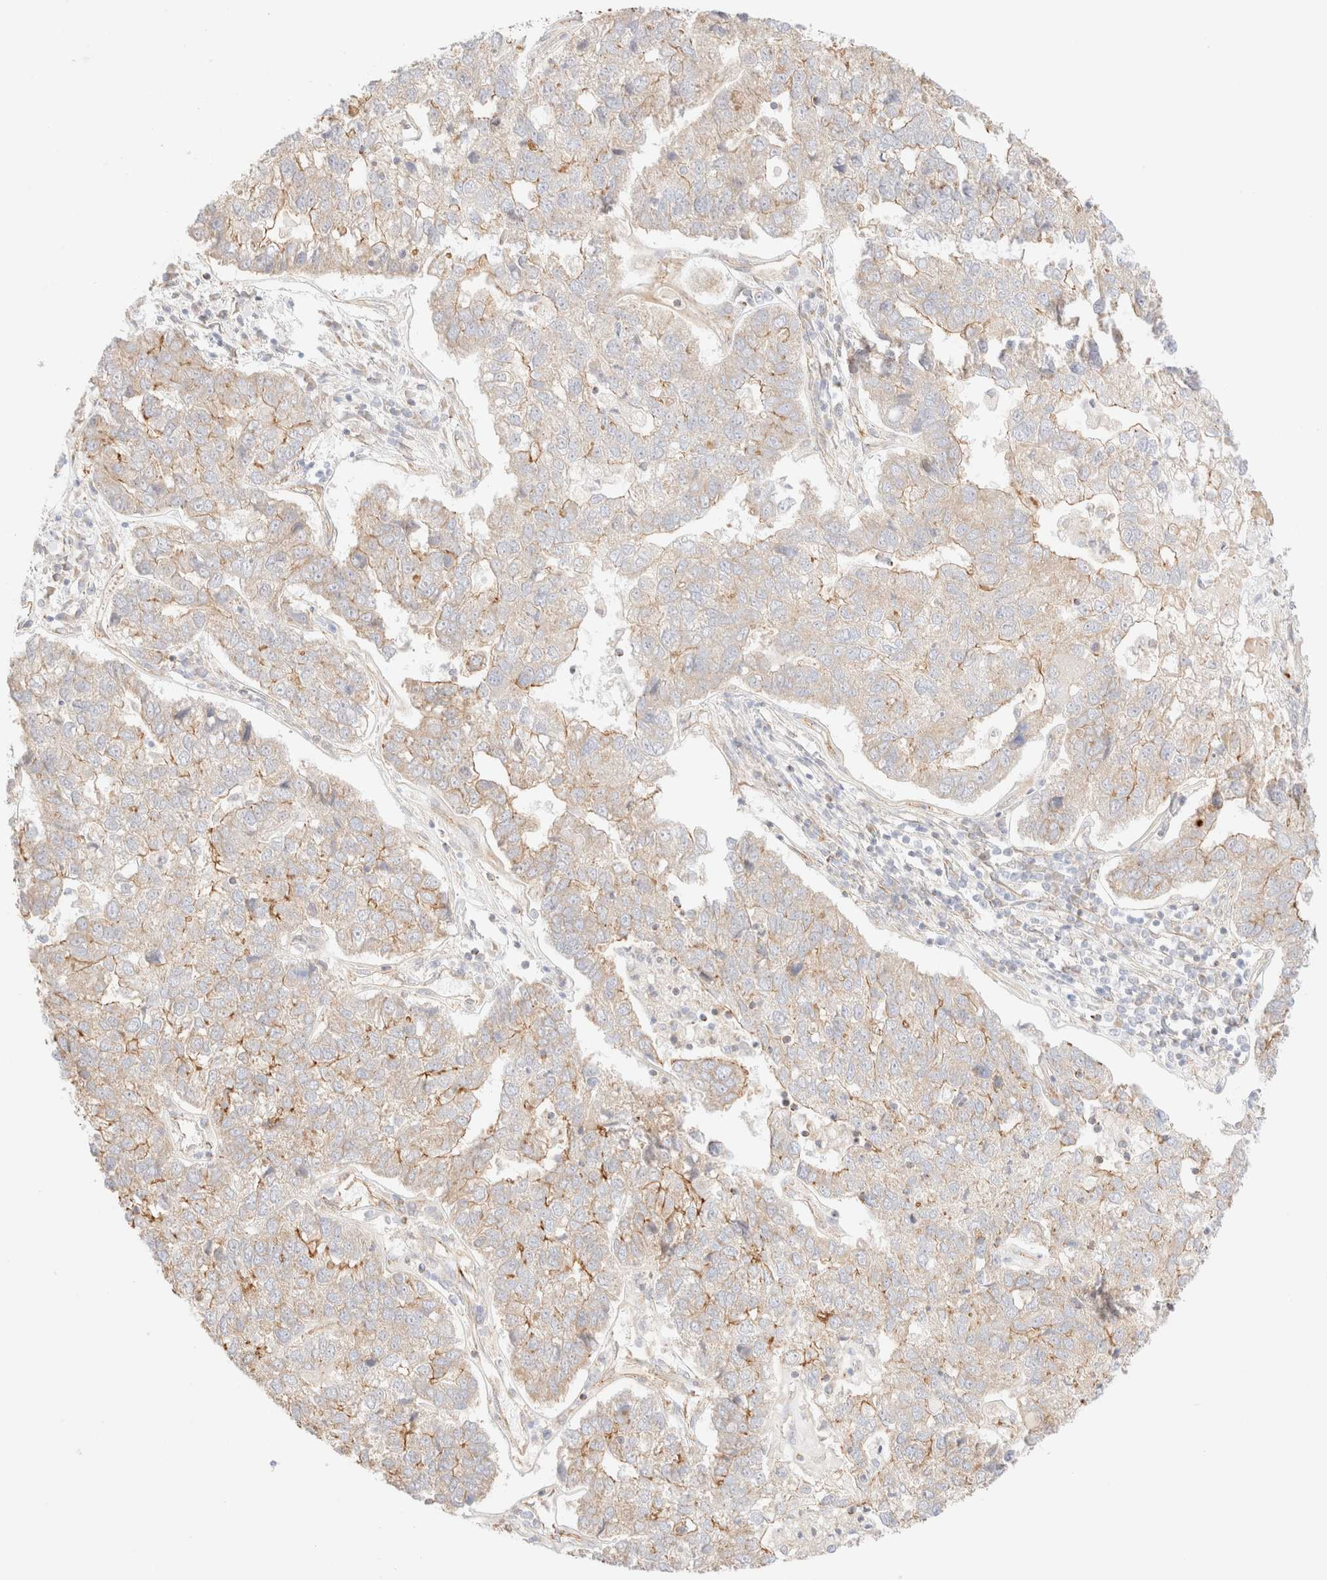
{"staining": {"intensity": "moderate", "quantity": "<25%", "location": "cytoplasmic/membranous"}, "tissue": "pancreatic cancer", "cell_type": "Tumor cells", "image_type": "cancer", "snomed": [{"axis": "morphology", "description": "Adenocarcinoma, NOS"}, {"axis": "topography", "description": "Pancreas"}], "caption": "DAB (3,3'-diaminobenzidine) immunohistochemical staining of human pancreatic cancer shows moderate cytoplasmic/membranous protein positivity in about <25% of tumor cells.", "gene": "MYO10", "patient": {"sex": "female", "age": 61}}